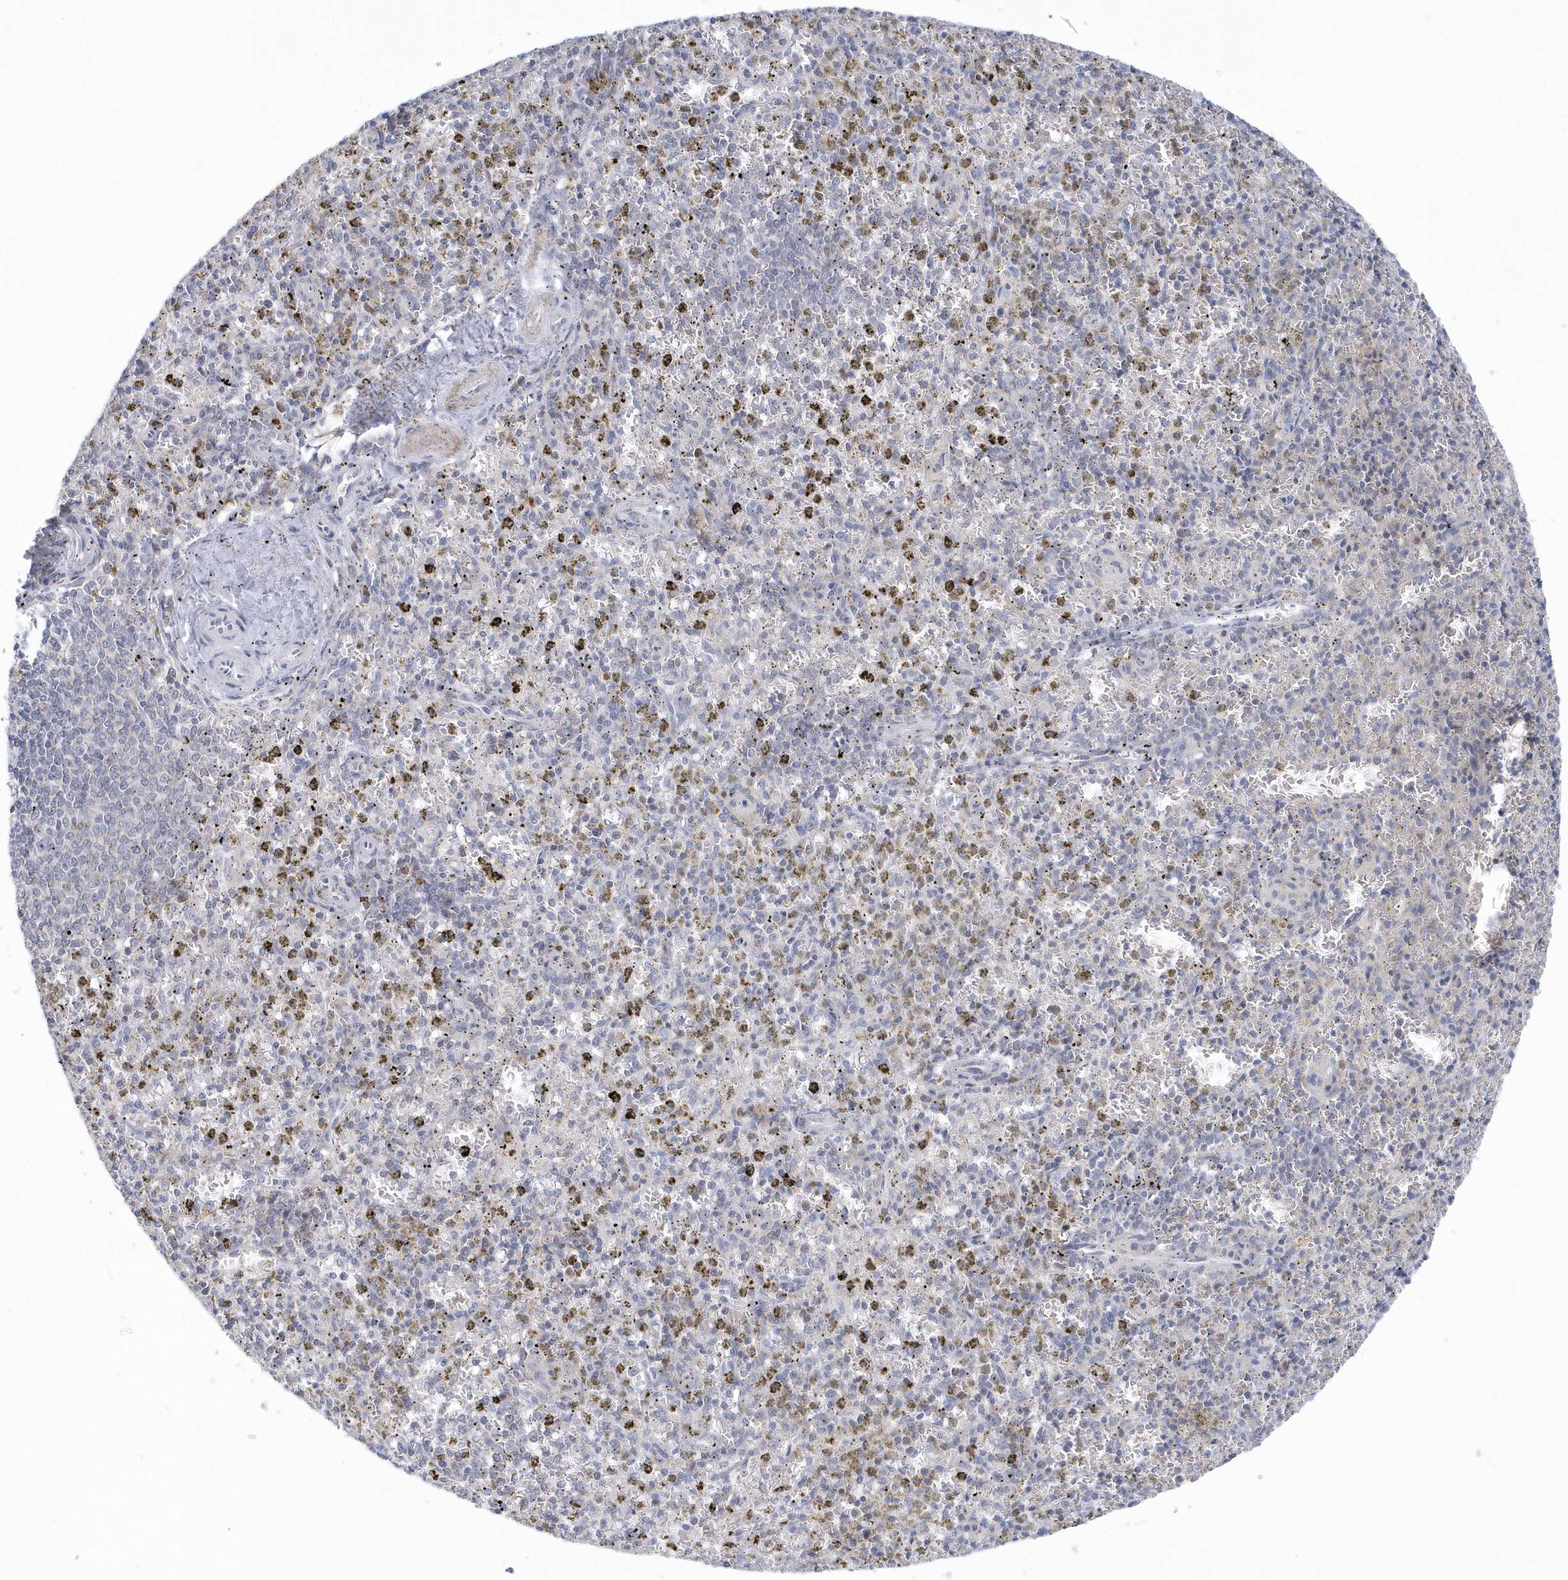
{"staining": {"intensity": "negative", "quantity": "none", "location": "none"}, "tissue": "spleen", "cell_type": "Cells in red pulp", "image_type": "normal", "snomed": [{"axis": "morphology", "description": "Normal tissue, NOS"}, {"axis": "topography", "description": "Spleen"}], "caption": "This is an IHC photomicrograph of unremarkable spleen. There is no positivity in cells in red pulp.", "gene": "NIPAL1", "patient": {"sex": "male", "age": 72}}